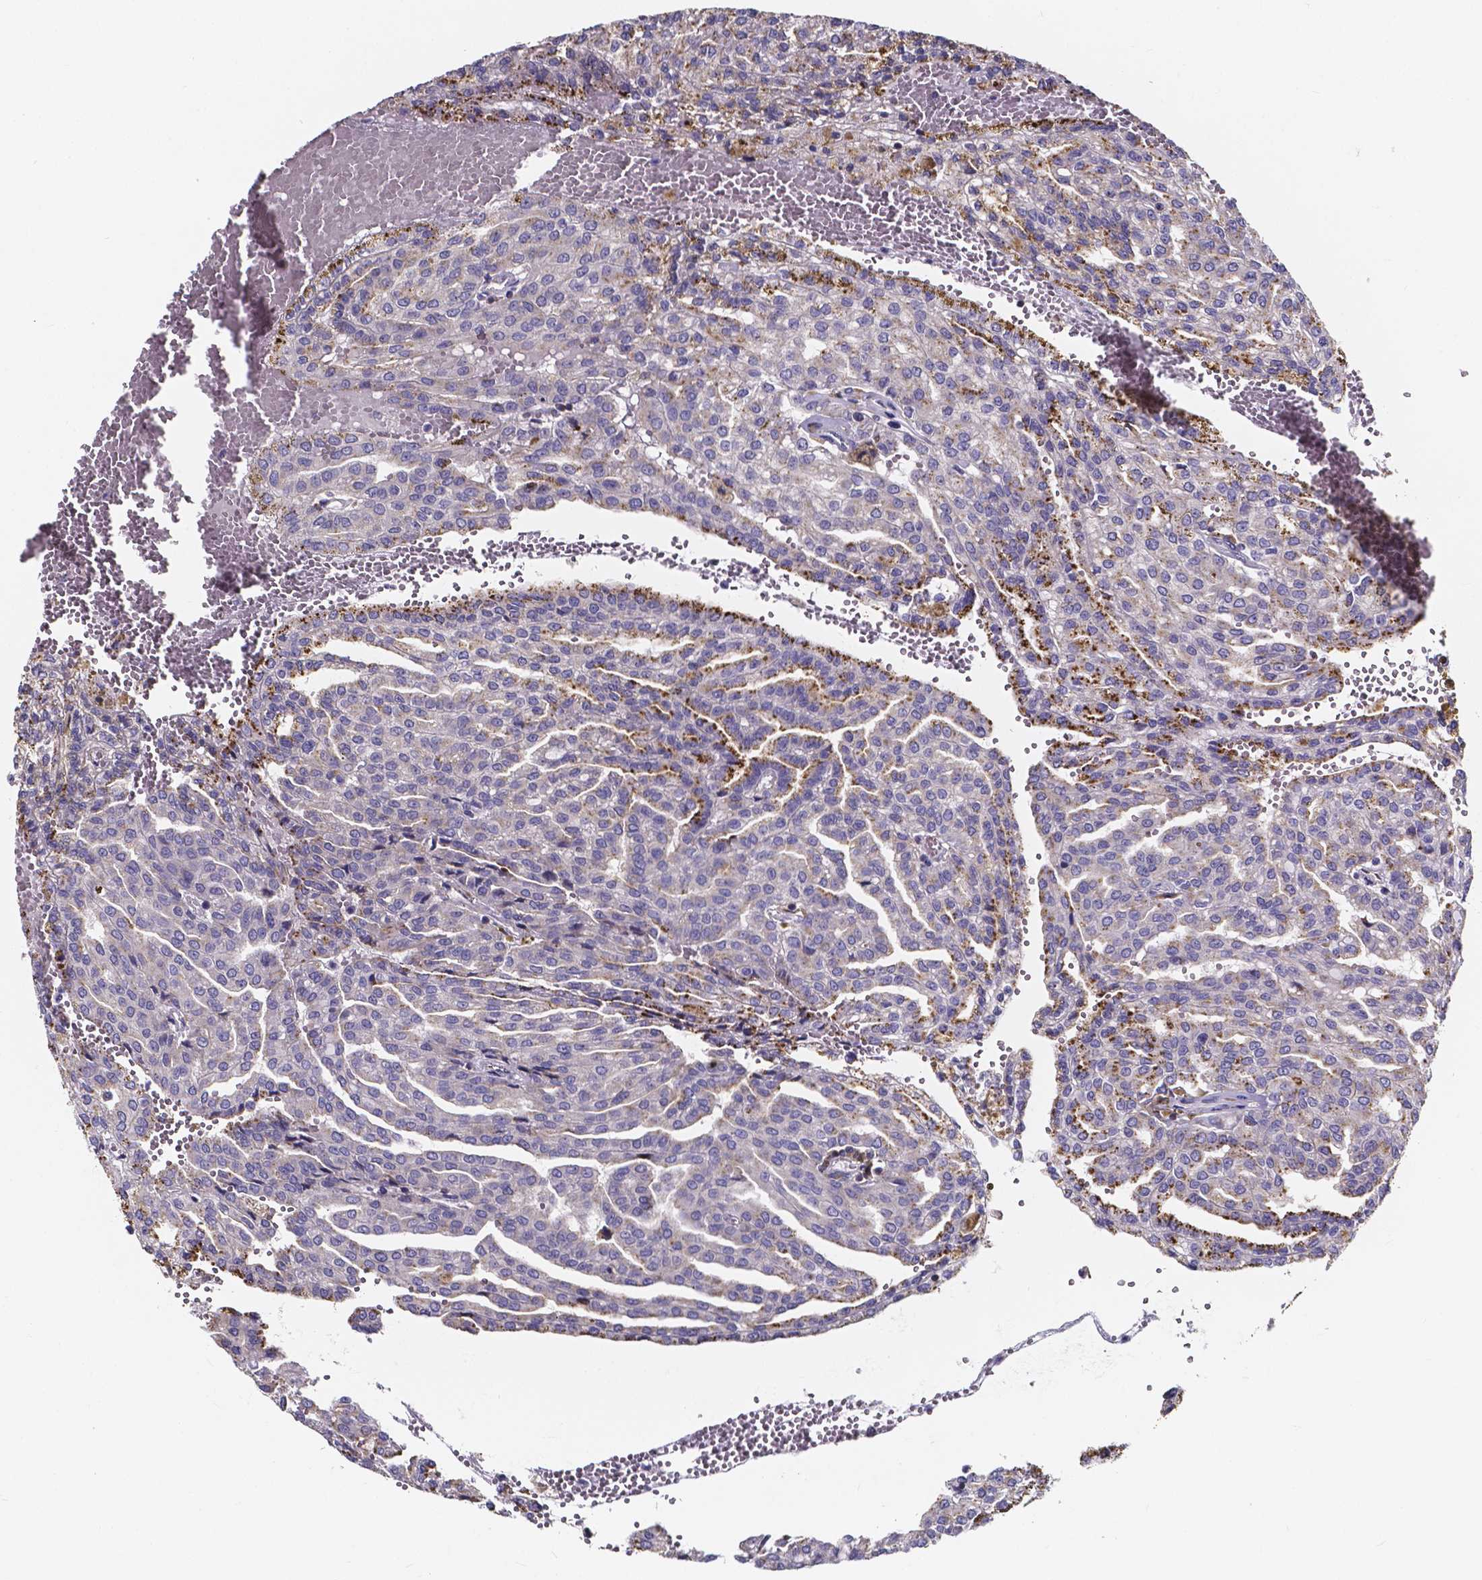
{"staining": {"intensity": "moderate", "quantity": "25%-75%", "location": "cytoplasmic/membranous"}, "tissue": "renal cancer", "cell_type": "Tumor cells", "image_type": "cancer", "snomed": [{"axis": "morphology", "description": "Adenocarcinoma, NOS"}, {"axis": "topography", "description": "Kidney"}], "caption": "Adenocarcinoma (renal) stained with a brown dye demonstrates moderate cytoplasmic/membranous positive positivity in about 25%-75% of tumor cells.", "gene": "THEMIS", "patient": {"sex": "male", "age": 63}}